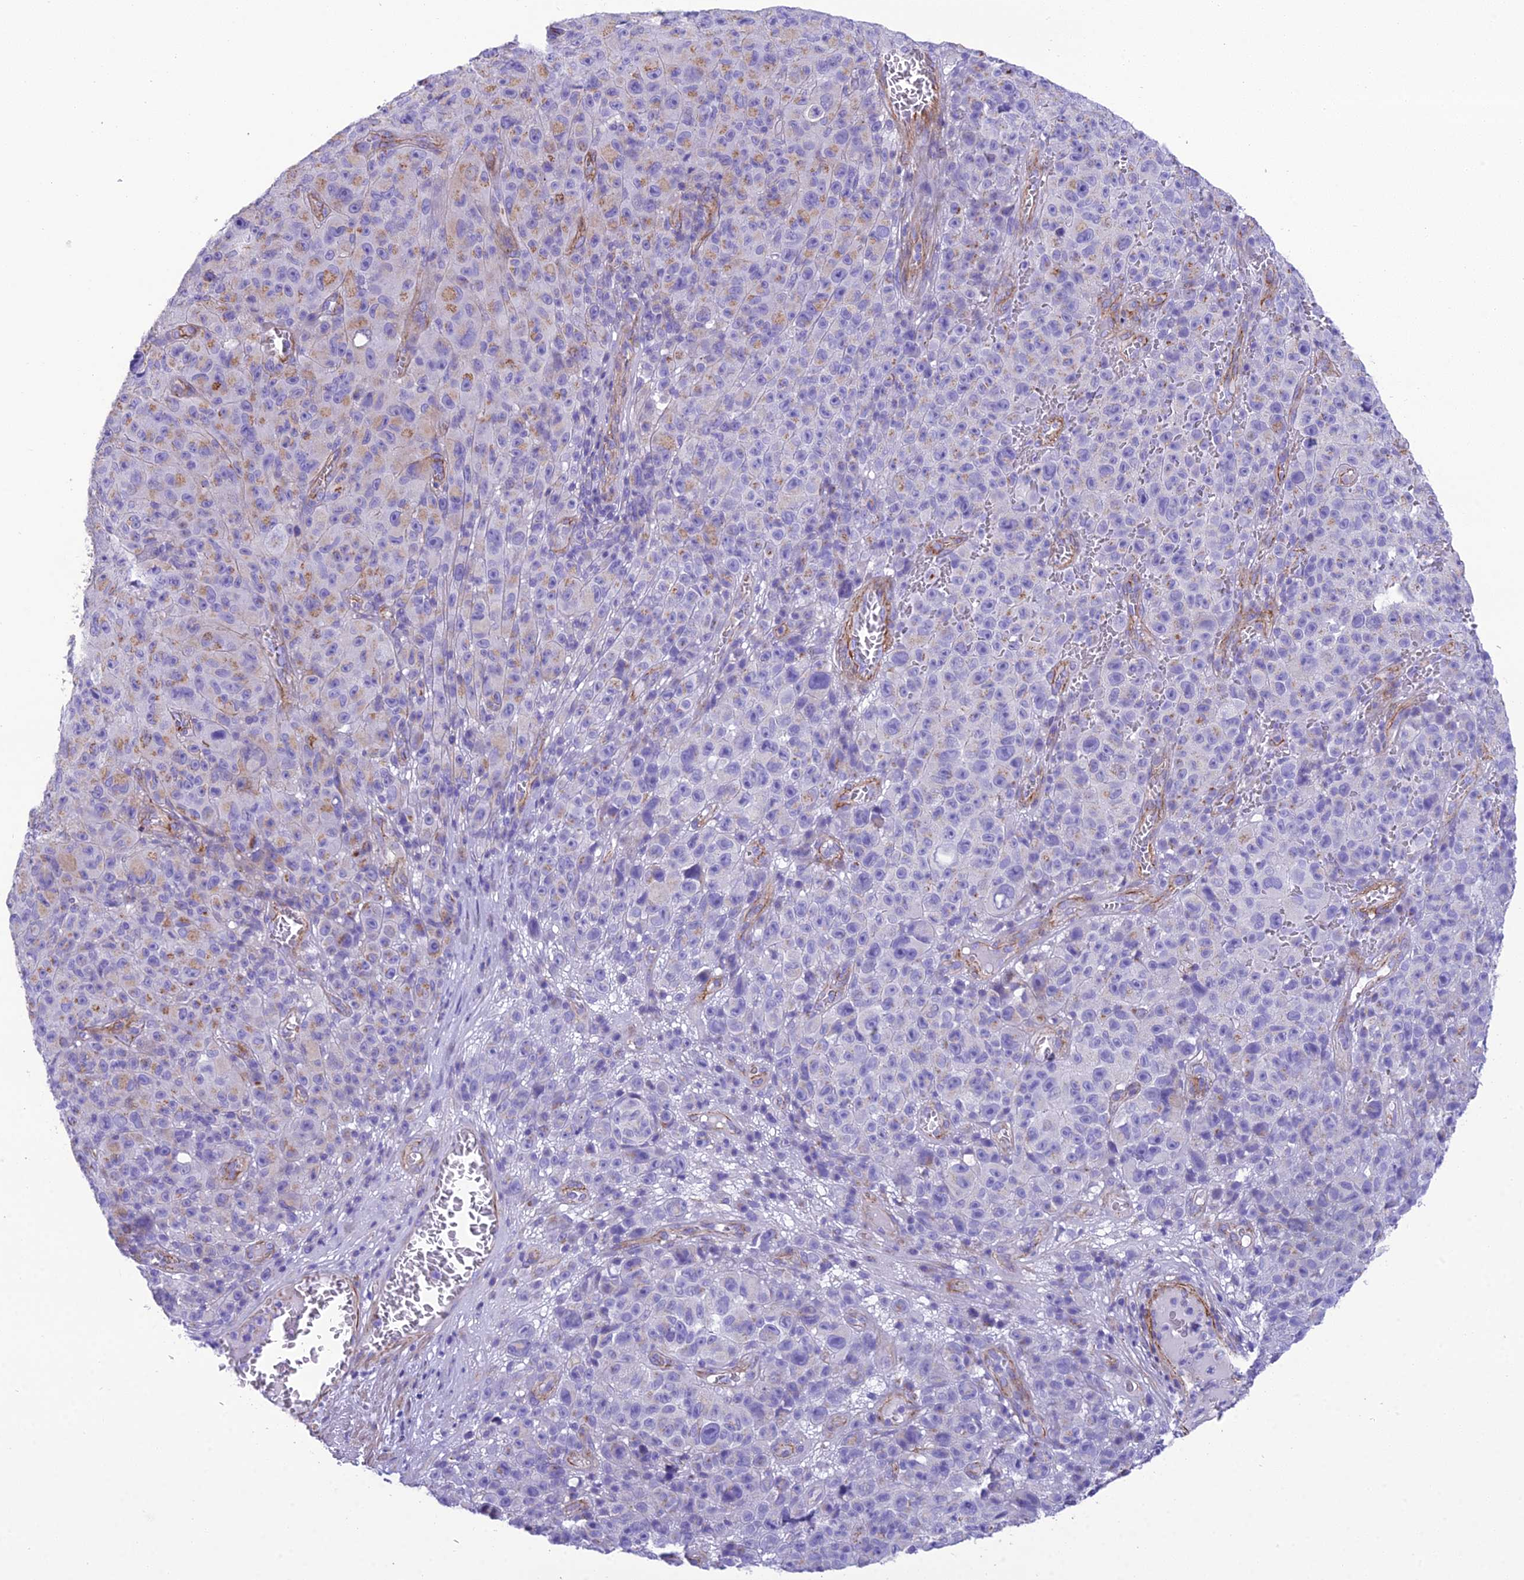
{"staining": {"intensity": "moderate", "quantity": "25%-75%", "location": "cytoplasmic/membranous"}, "tissue": "melanoma", "cell_type": "Tumor cells", "image_type": "cancer", "snomed": [{"axis": "morphology", "description": "Malignant melanoma, NOS"}, {"axis": "topography", "description": "Skin"}], "caption": "Immunohistochemistry (DAB) staining of melanoma reveals moderate cytoplasmic/membranous protein expression in about 25%-75% of tumor cells.", "gene": "GFRA1", "patient": {"sex": "female", "age": 82}}